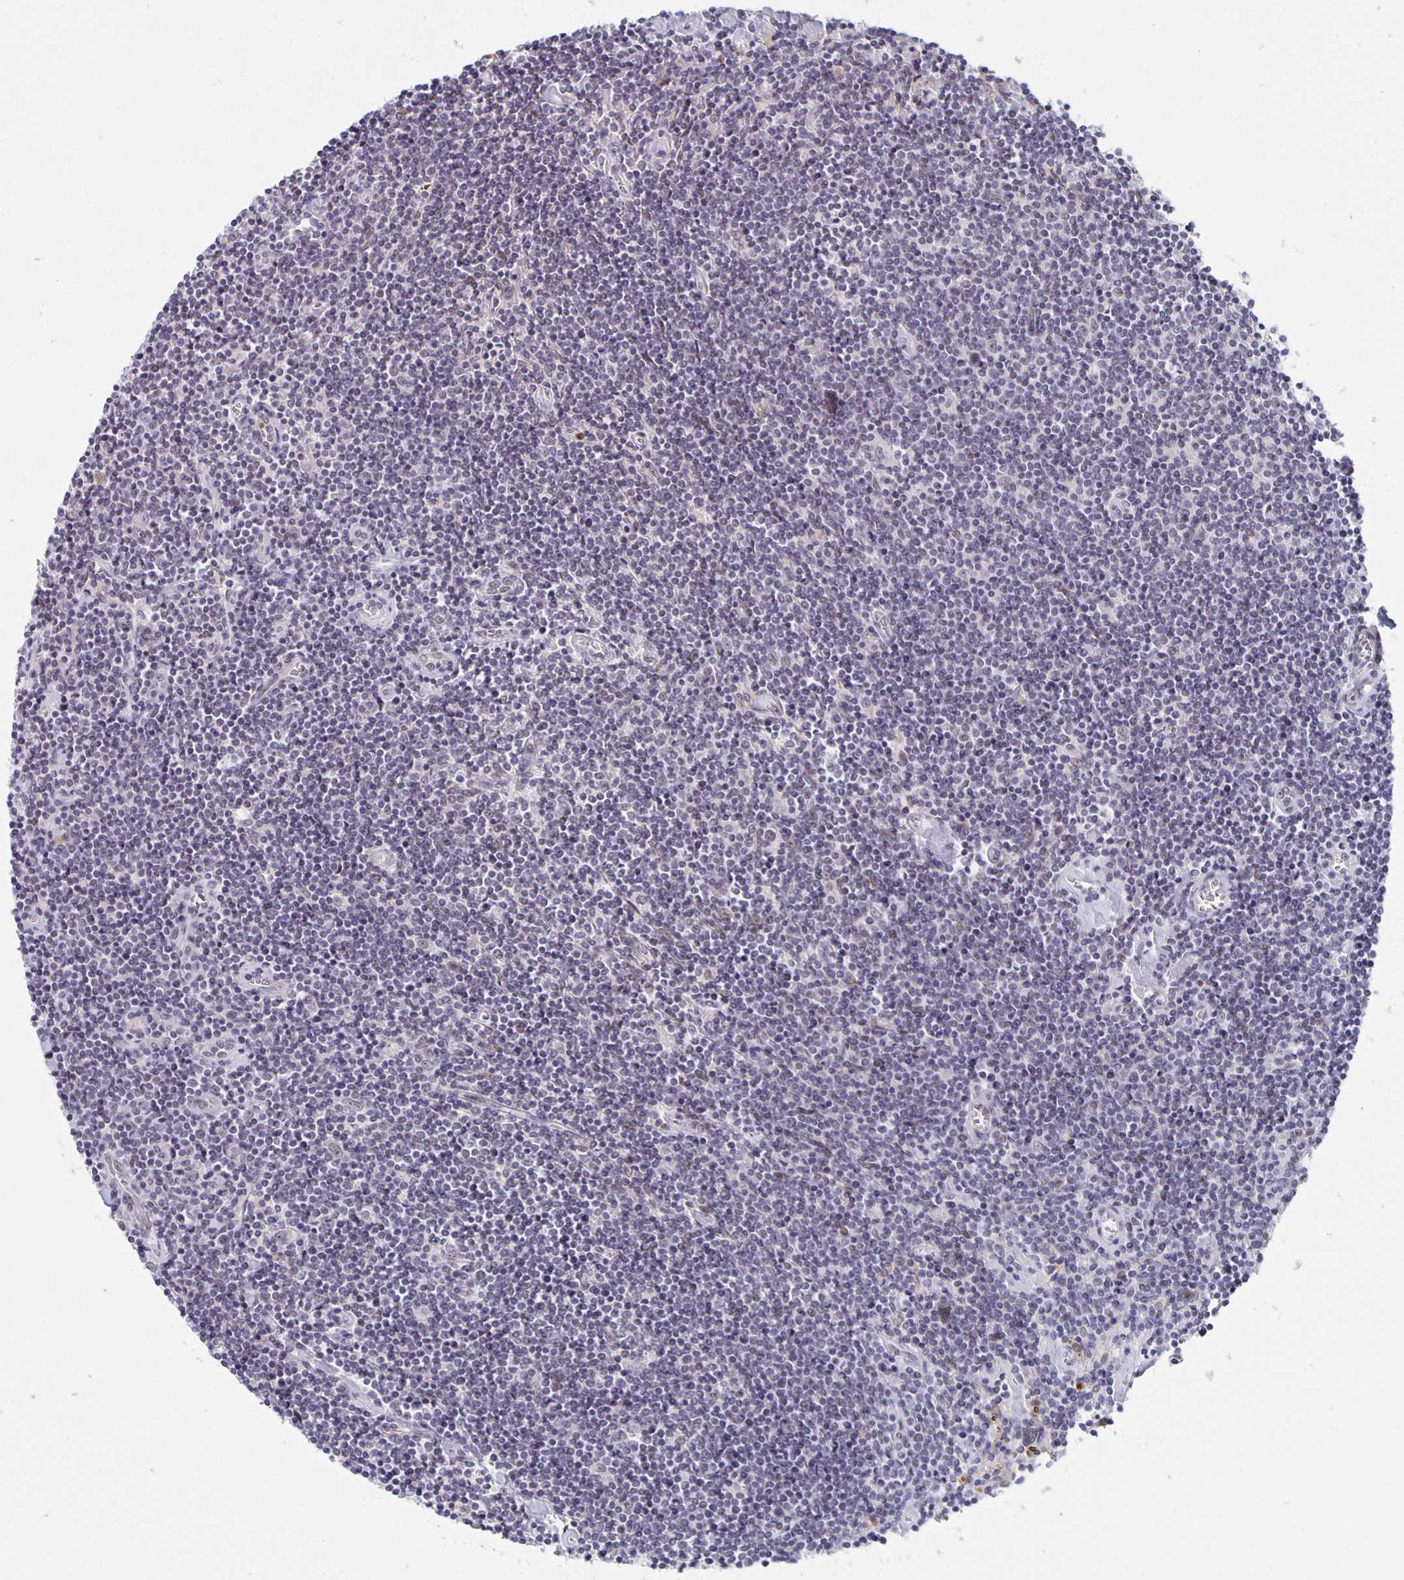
{"staining": {"intensity": "negative", "quantity": "none", "location": "none"}, "tissue": "lymphoma", "cell_type": "Tumor cells", "image_type": "cancer", "snomed": [{"axis": "morphology", "description": "Hodgkin's disease, NOS"}, {"axis": "topography", "description": "Lymph node"}], "caption": "Hodgkin's disease was stained to show a protein in brown. There is no significant positivity in tumor cells. (Brightfield microscopy of DAB (3,3'-diaminobenzidine) immunohistochemistry at high magnification).", "gene": "ZNF691", "patient": {"sex": "male", "age": 40}}